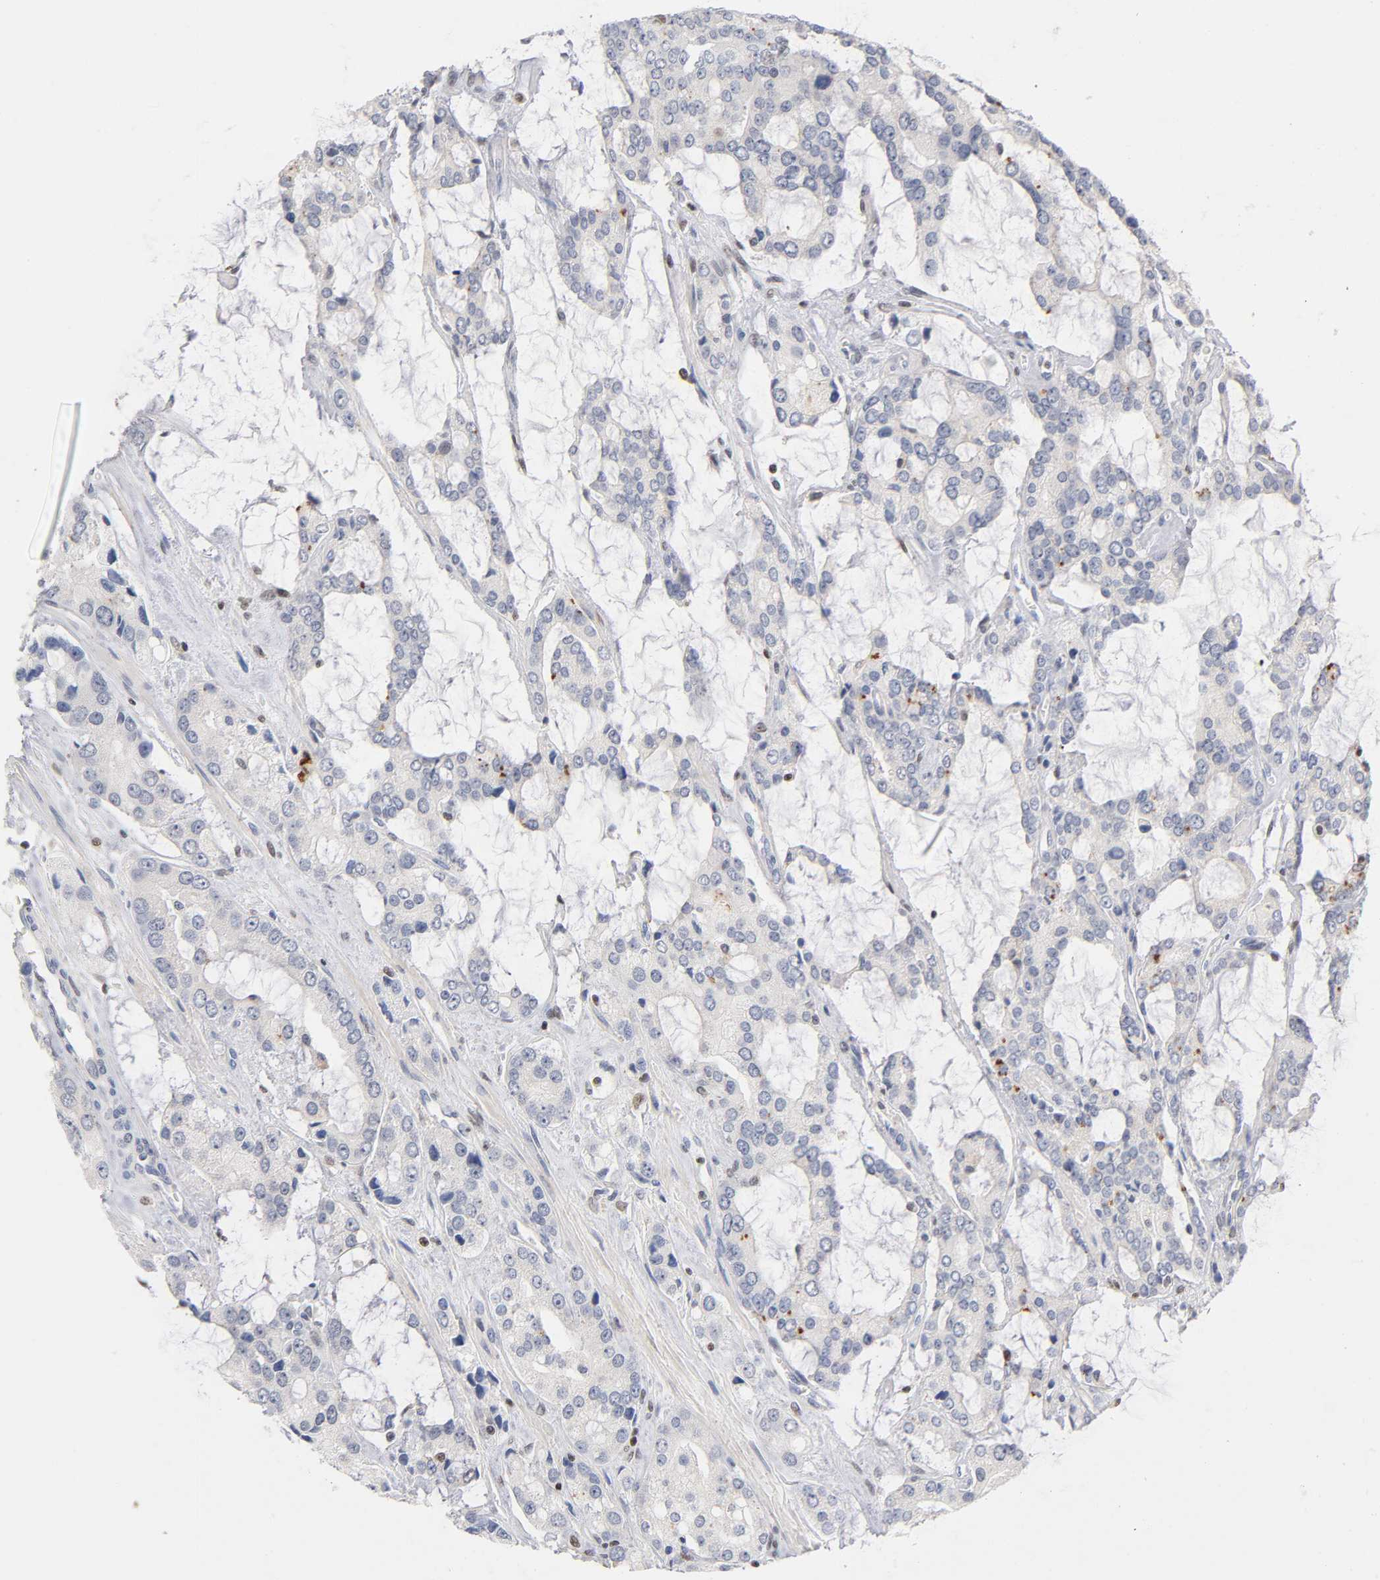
{"staining": {"intensity": "negative", "quantity": "none", "location": "none"}, "tissue": "prostate cancer", "cell_type": "Tumor cells", "image_type": "cancer", "snomed": [{"axis": "morphology", "description": "Adenocarcinoma, High grade"}, {"axis": "topography", "description": "Prostate"}], "caption": "Human prostate cancer stained for a protein using immunohistochemistry reveals no expression in tumor cells.", "gene": "RUNX1", "patient": {"sex": "male", "age": 67}}